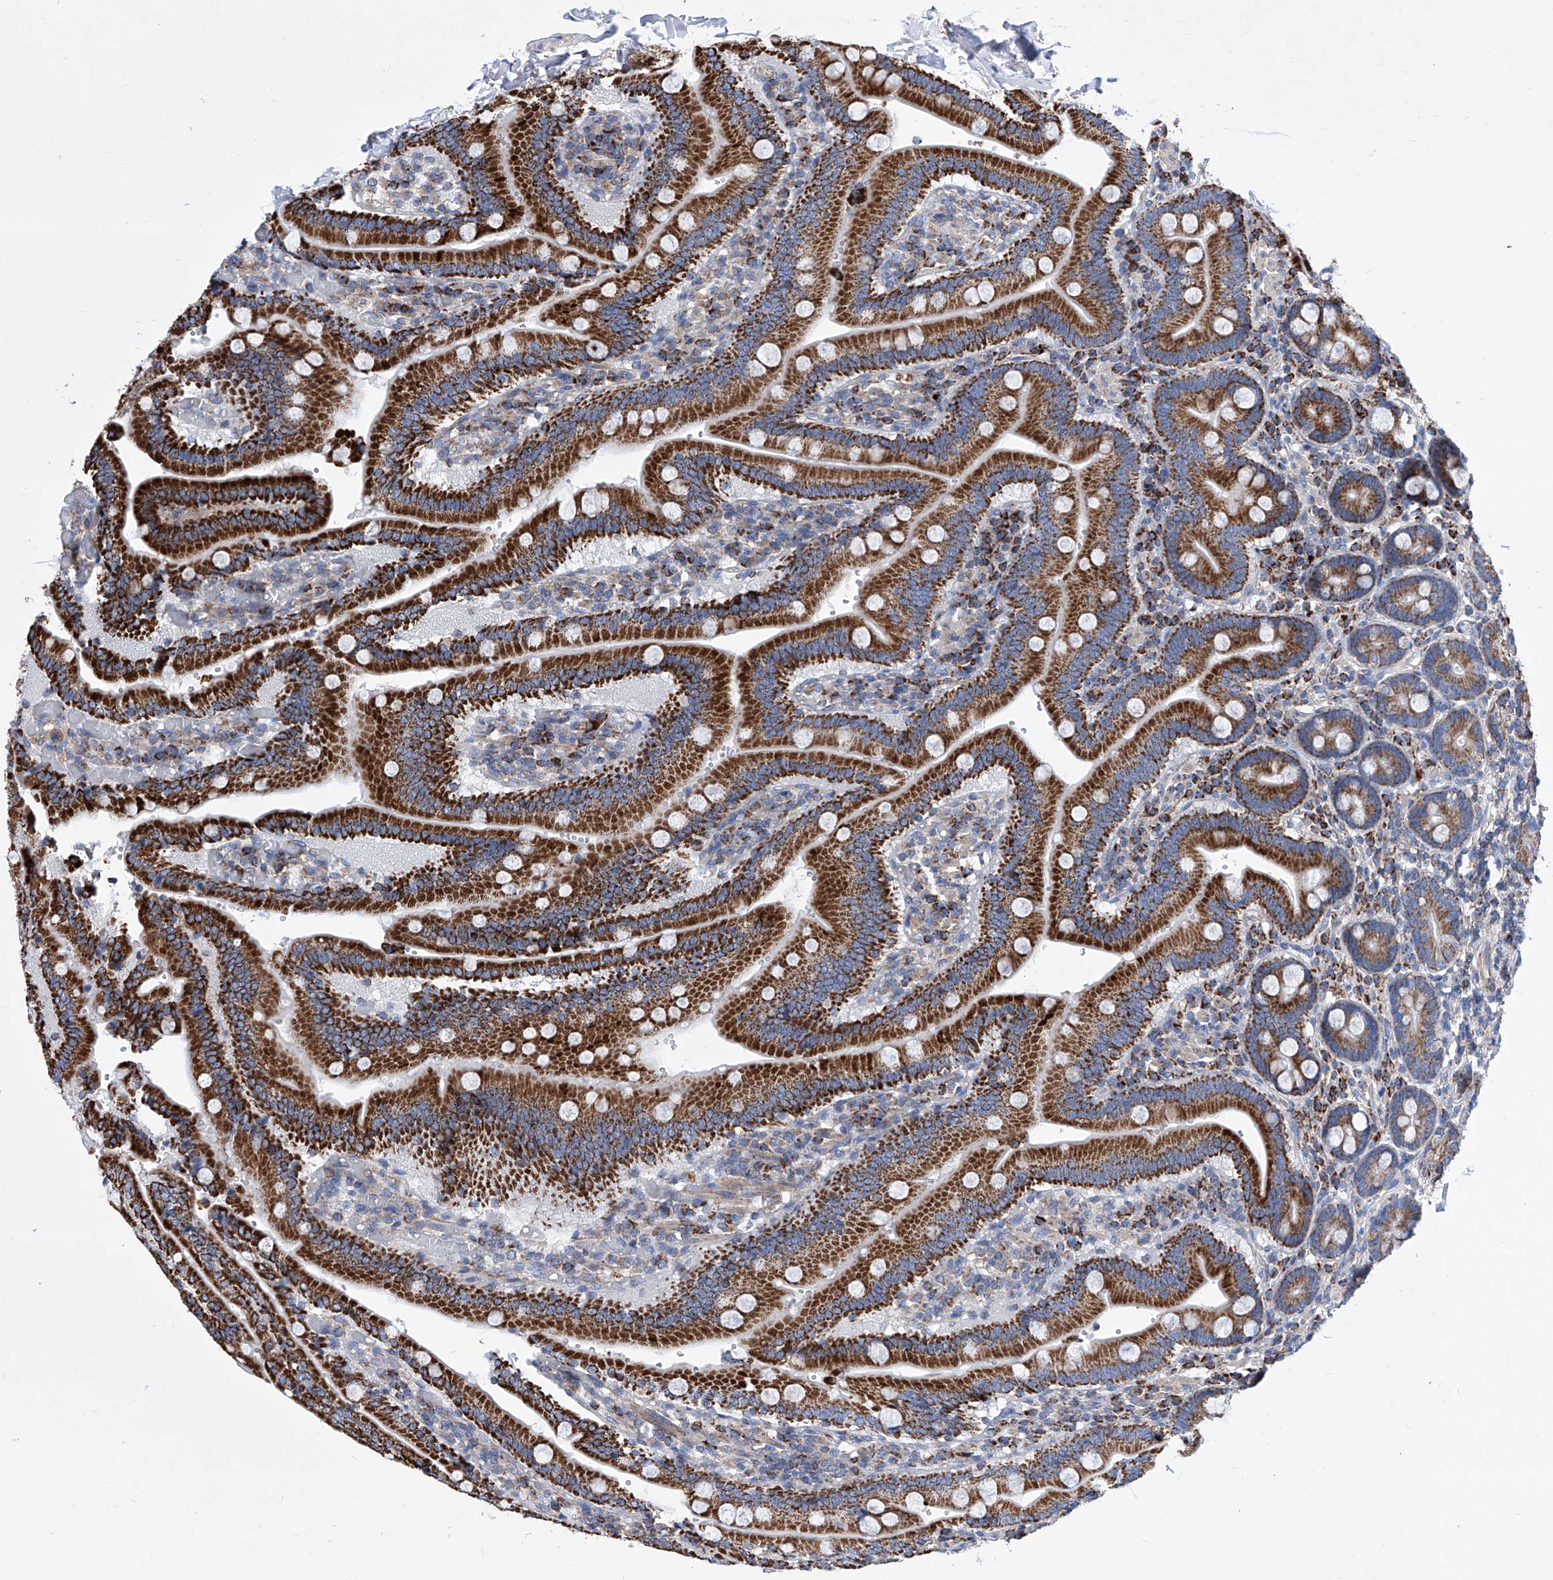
{"staining": {"intensity": "strong", "quantity": ">75%", "location": "cytoplasmic/membranous"}, "tissue": "duodenum", "cell_type": "Glandular cells", "image_type": "normal", "snomed": [{"axis": "morphology", "description": "Normal tissue, NOS"}, {"axis": "topography", "description": "Duodenum"}], "caption": "An immunohistochemistry photomicrograph of benign tissue is shown. Protein staining in brown labels strong cytoplasmic/membranous positivity in duodenum within glandular cells.", "gene": "HRNR", "patient": {"sex": "female", "age": 62}}